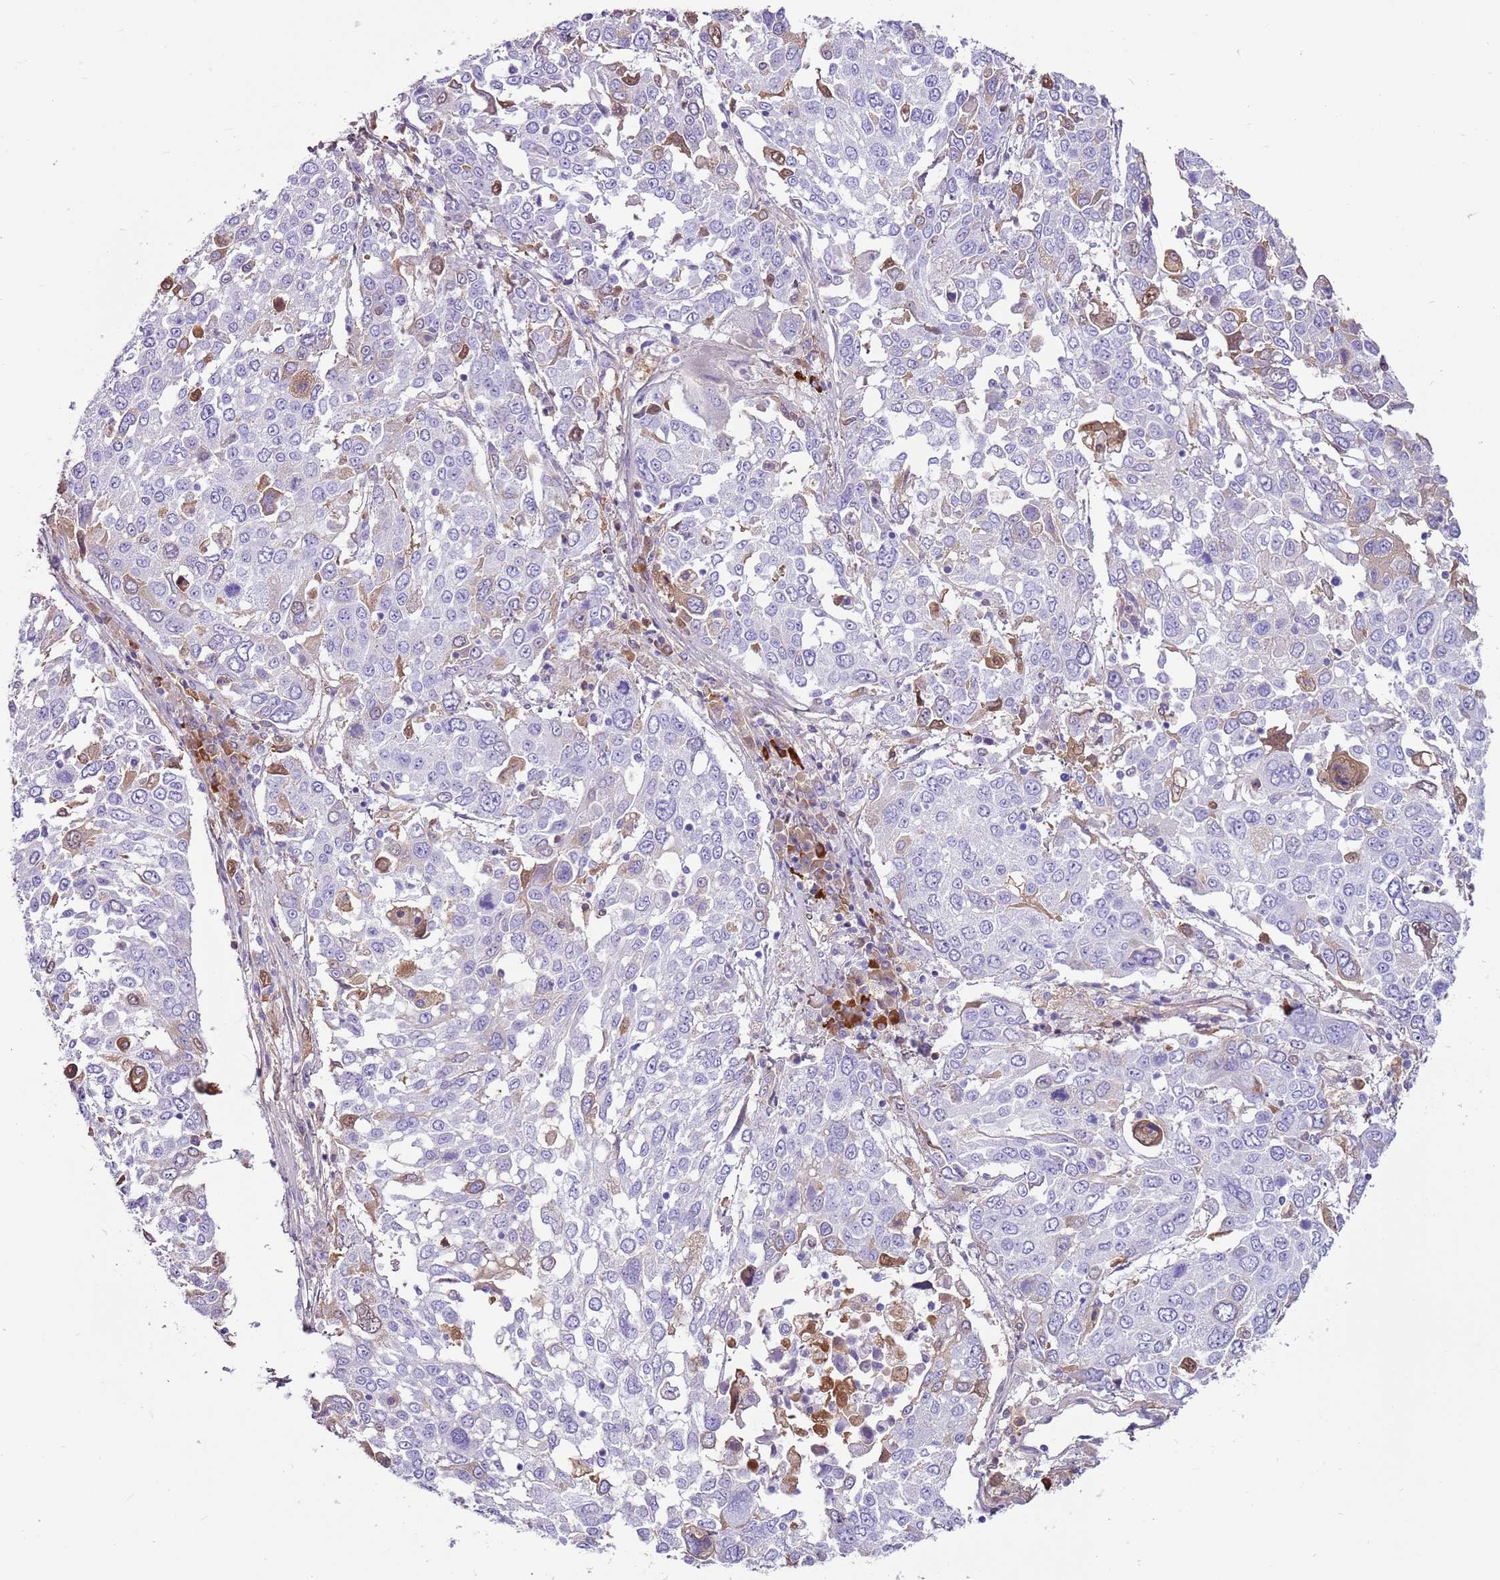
{"staining": {"intensity": "negative", "quantity": "none", "location": "none"}, "tissue": "lung cancer", "cell_type": "Tumor cells", "image_type": "cancer", "snomed": [{"axis": "morphology", "description": "Squamous cell carcinoma, NOS"}, {"axis": "topography", "description": "Lung"}], "caption": "DAB immunohistochemical staining of human squamous cell carcinoma (lung) shows no significant staining in tumor cells. (Immunohistochemistry (ihc), brightfield microscopy, high magnification).", "gene": "IGKV3D-11", "patient": {"sex": "male", "age": 65}}